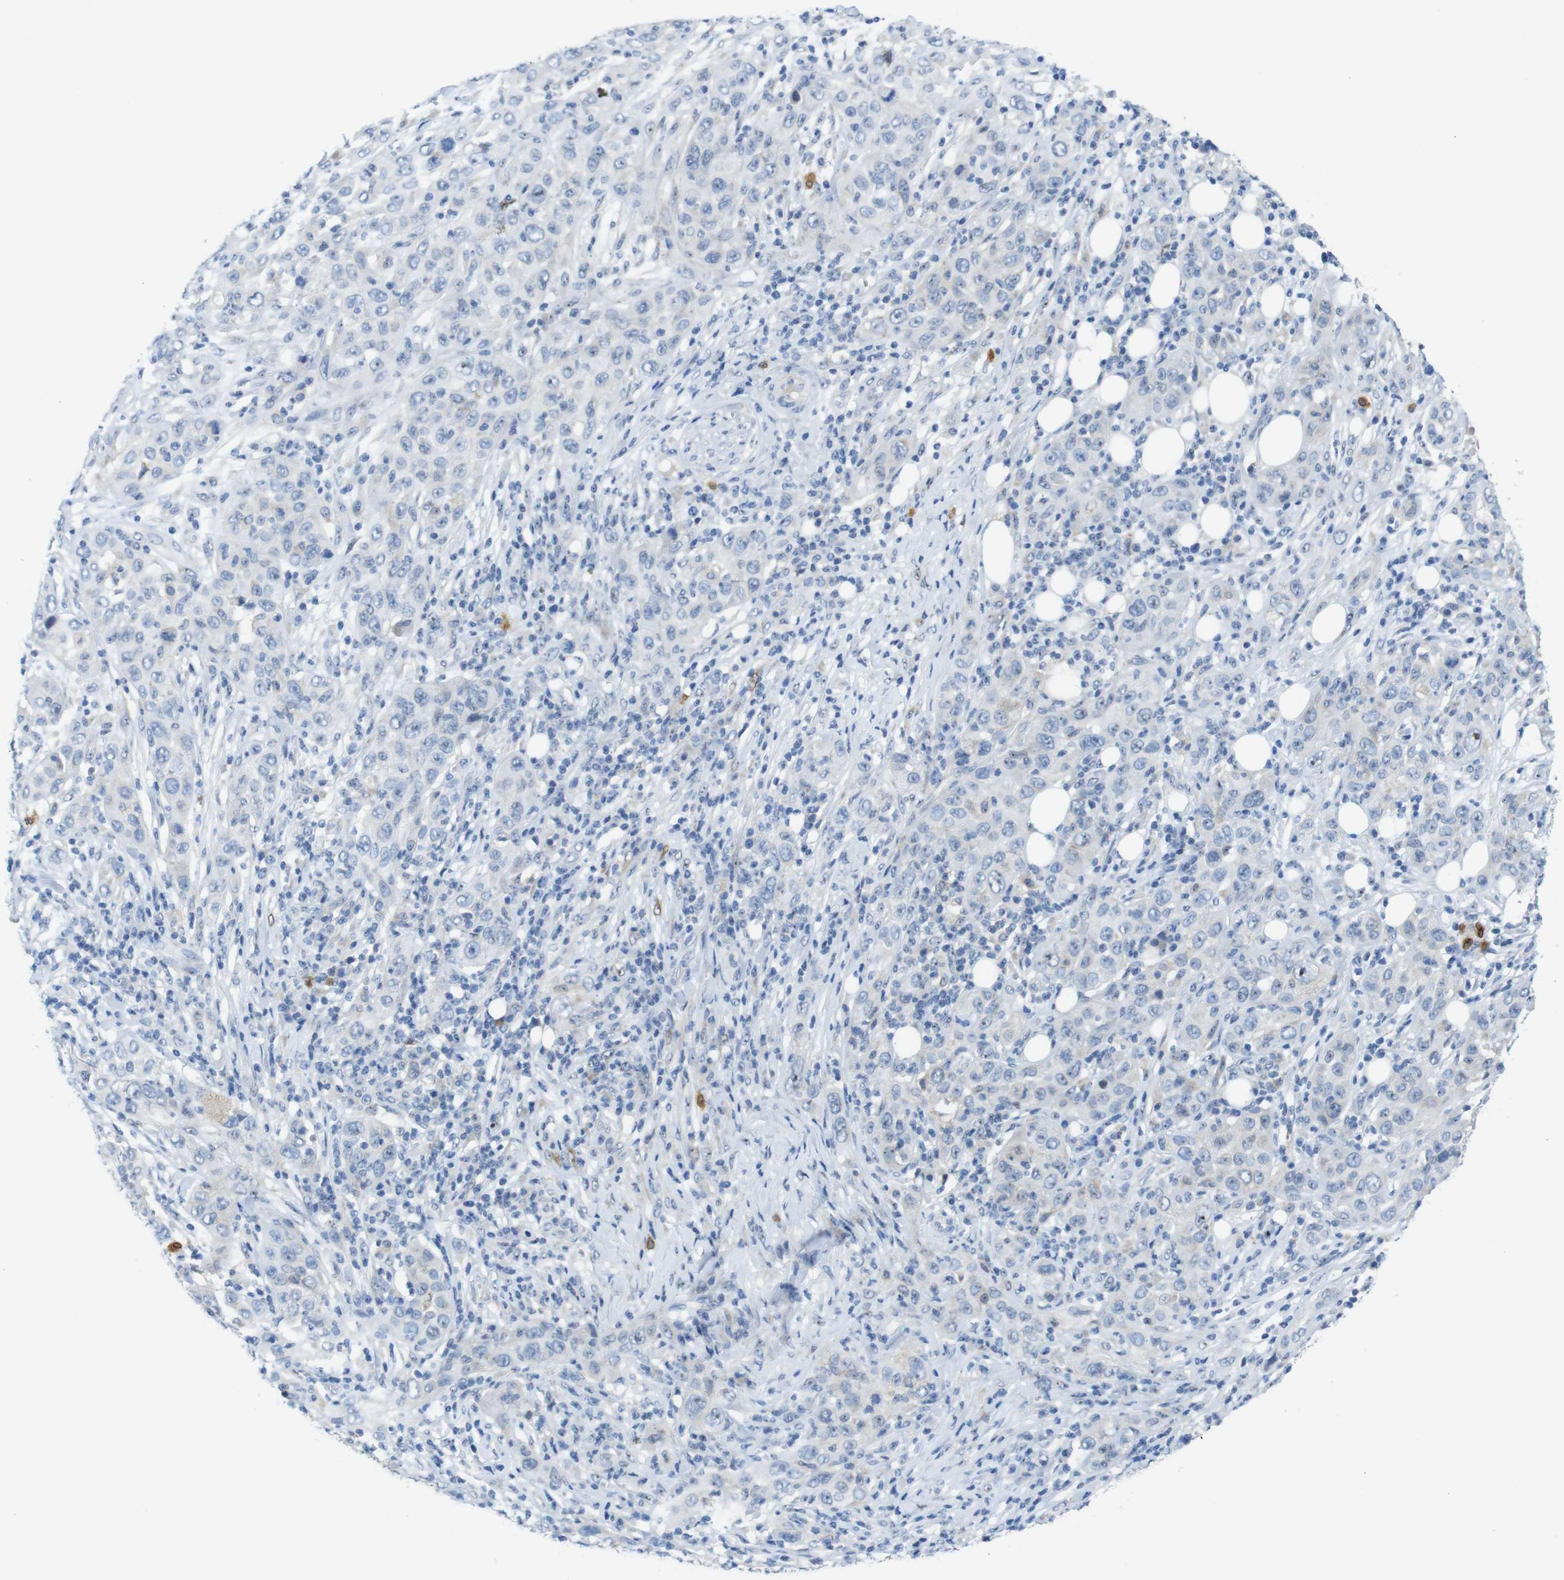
{"staining": {"intensity": "negative", "quantity": "none", "location": "none"}, "tissue": "skin cancer", "cell_type": "Tumor cells", "image_type": "cancer", "snomed": [{"axis": "morphology", "description": "Squamous cell carcinoma, NOS"}, {"axis": "topography", "description": "Skin"}], "caption": "IHC of human skin cancer displays no positivity in tumor cells.", "gene": "TJP3", "patient": {"sex": "female", "age": 88}}